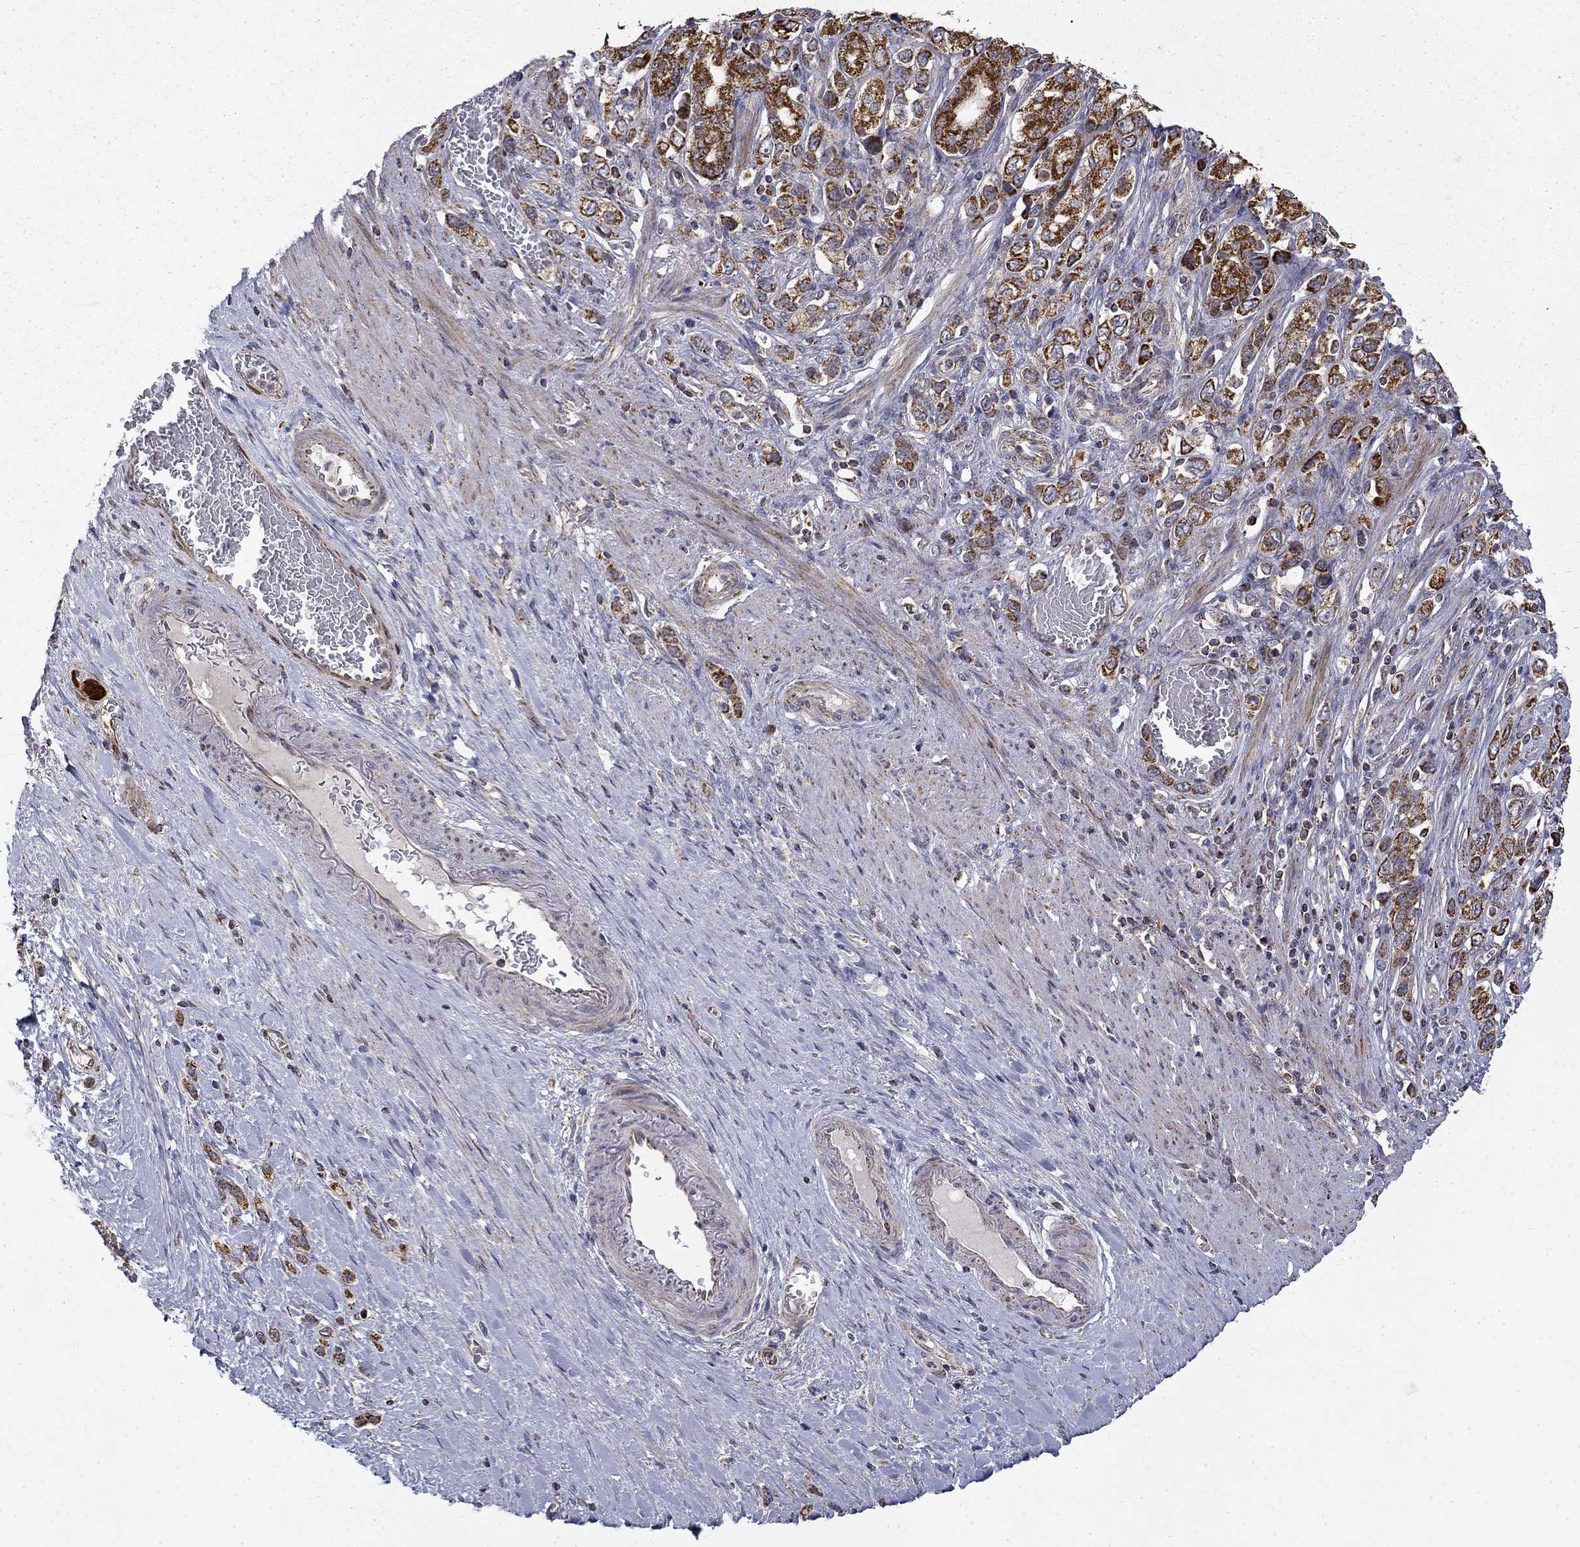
{"staining": {"intensity": "strong", "quantity": "25%-75%", "location": "cytoplasmic/membranous"}, "tissue": "stomach cancer", "cell_type": "Tumor cells", "image_type": "cancer", "snomed": [{"axis": "morphology", "description": "Normal tissue, NOS"}, {"axis": "morphology", "description": "Adenocarcinoma, NOS"}, {"axis": "morphology", "description": "Adenocarcinoma, High grade"}, {"axis": "topography", "description": "Stomach, upper"}, {"axis": "topography", "description": "Stomach"}], "caption": "Strong cytoplasmic/membranous protein staining is appreciated in about 25%-75% of tumor cells in stomach adenocarcinoma.", "gene": "PCBP3", "patient": {"sex": "female", "age": 65}}